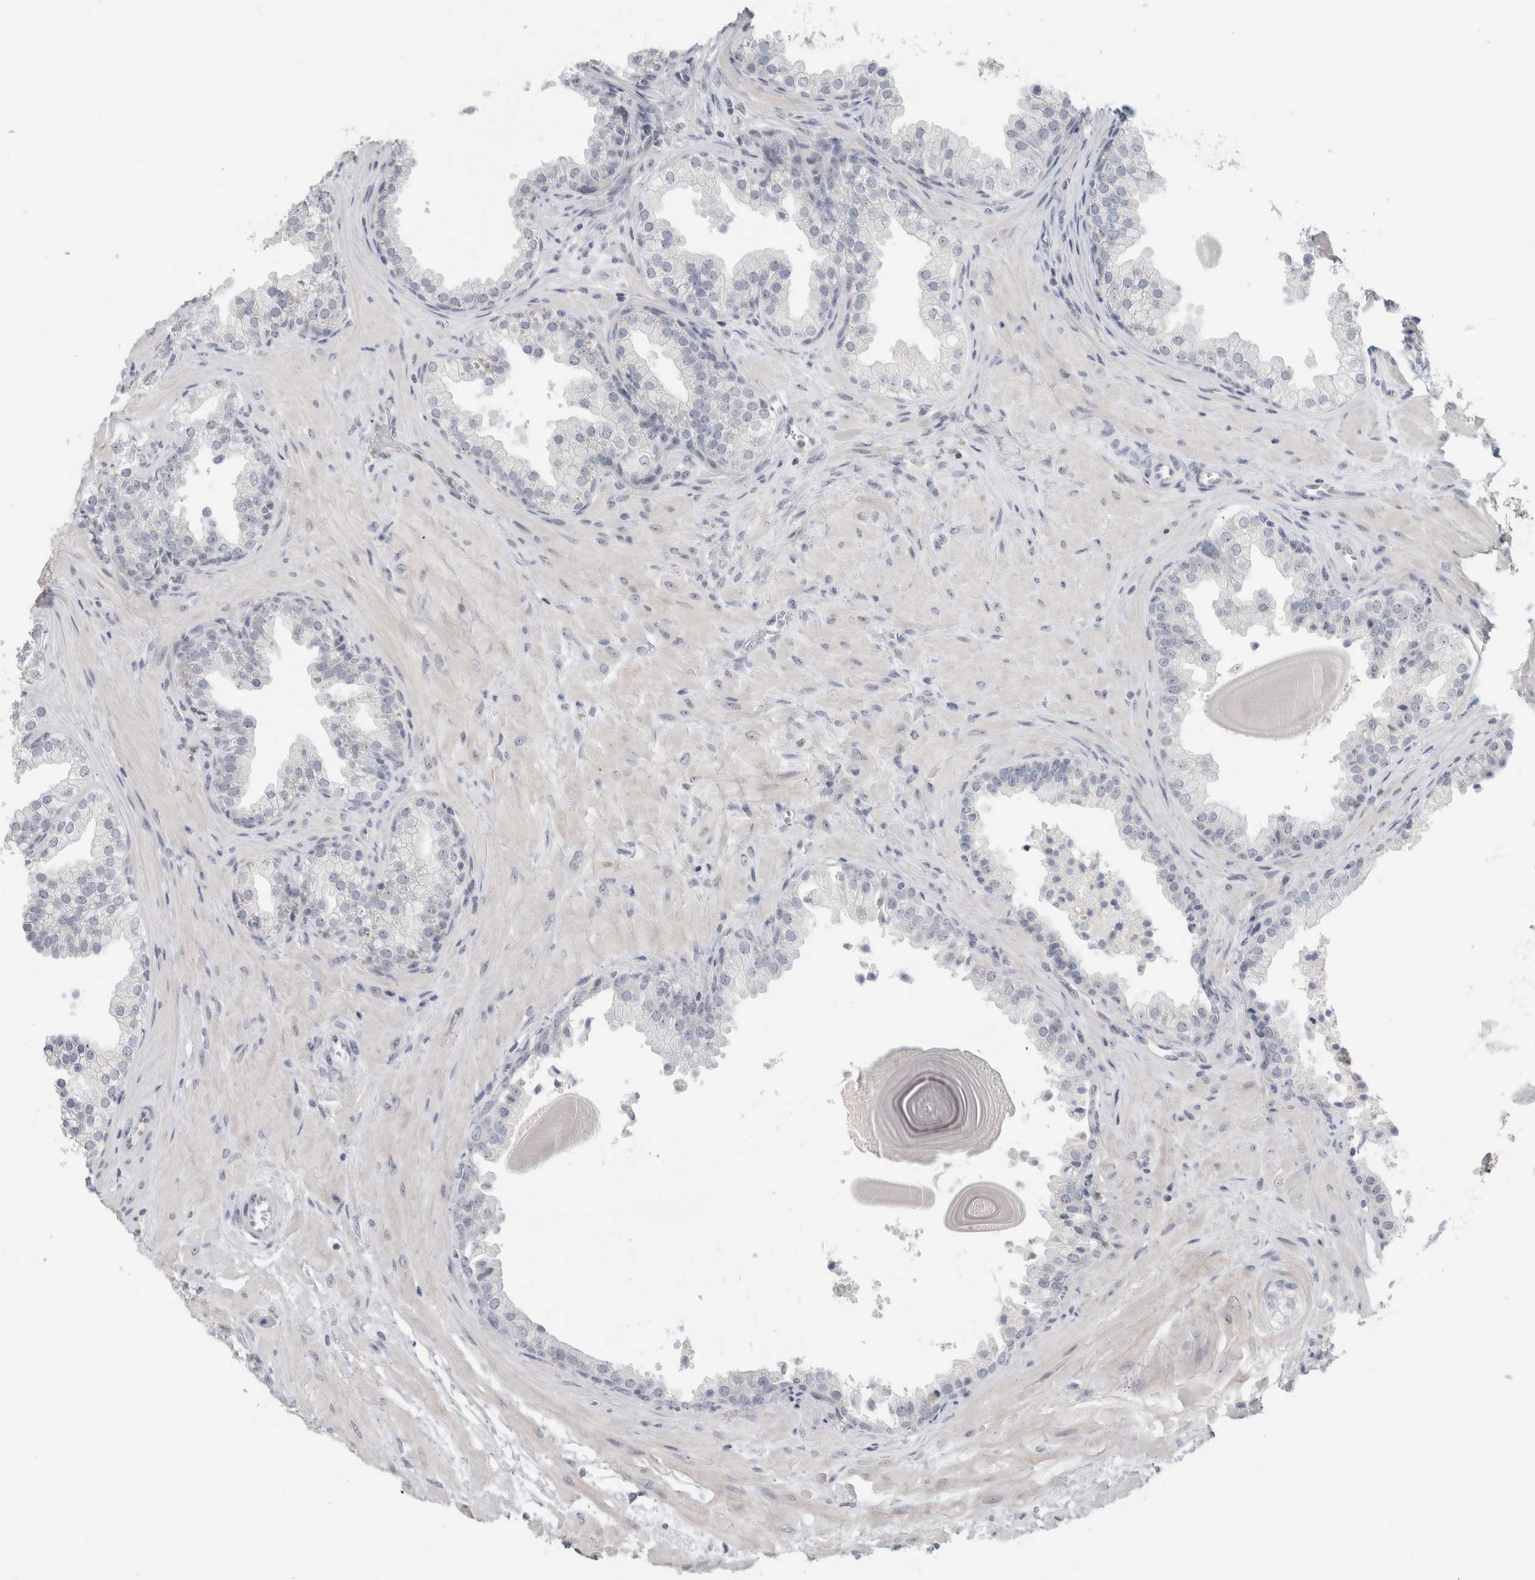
{"staining": {"intensity": "negative", "quantity": "none", "location": "none"}, "tissue": "prostate", "cell_type": "Glandular cells", "image_type": "normal", "snomed": [{"axis": "morphology", "description": "Normal tissue, NOS"}, {"axis": "topography", "description": "Prostate"}], "caption": "Image shows no significant protein expression in glandular cells of unremarkable prostate.", "gene": "FMR1NB", "patient": {"sex": "male", "age": 48}}